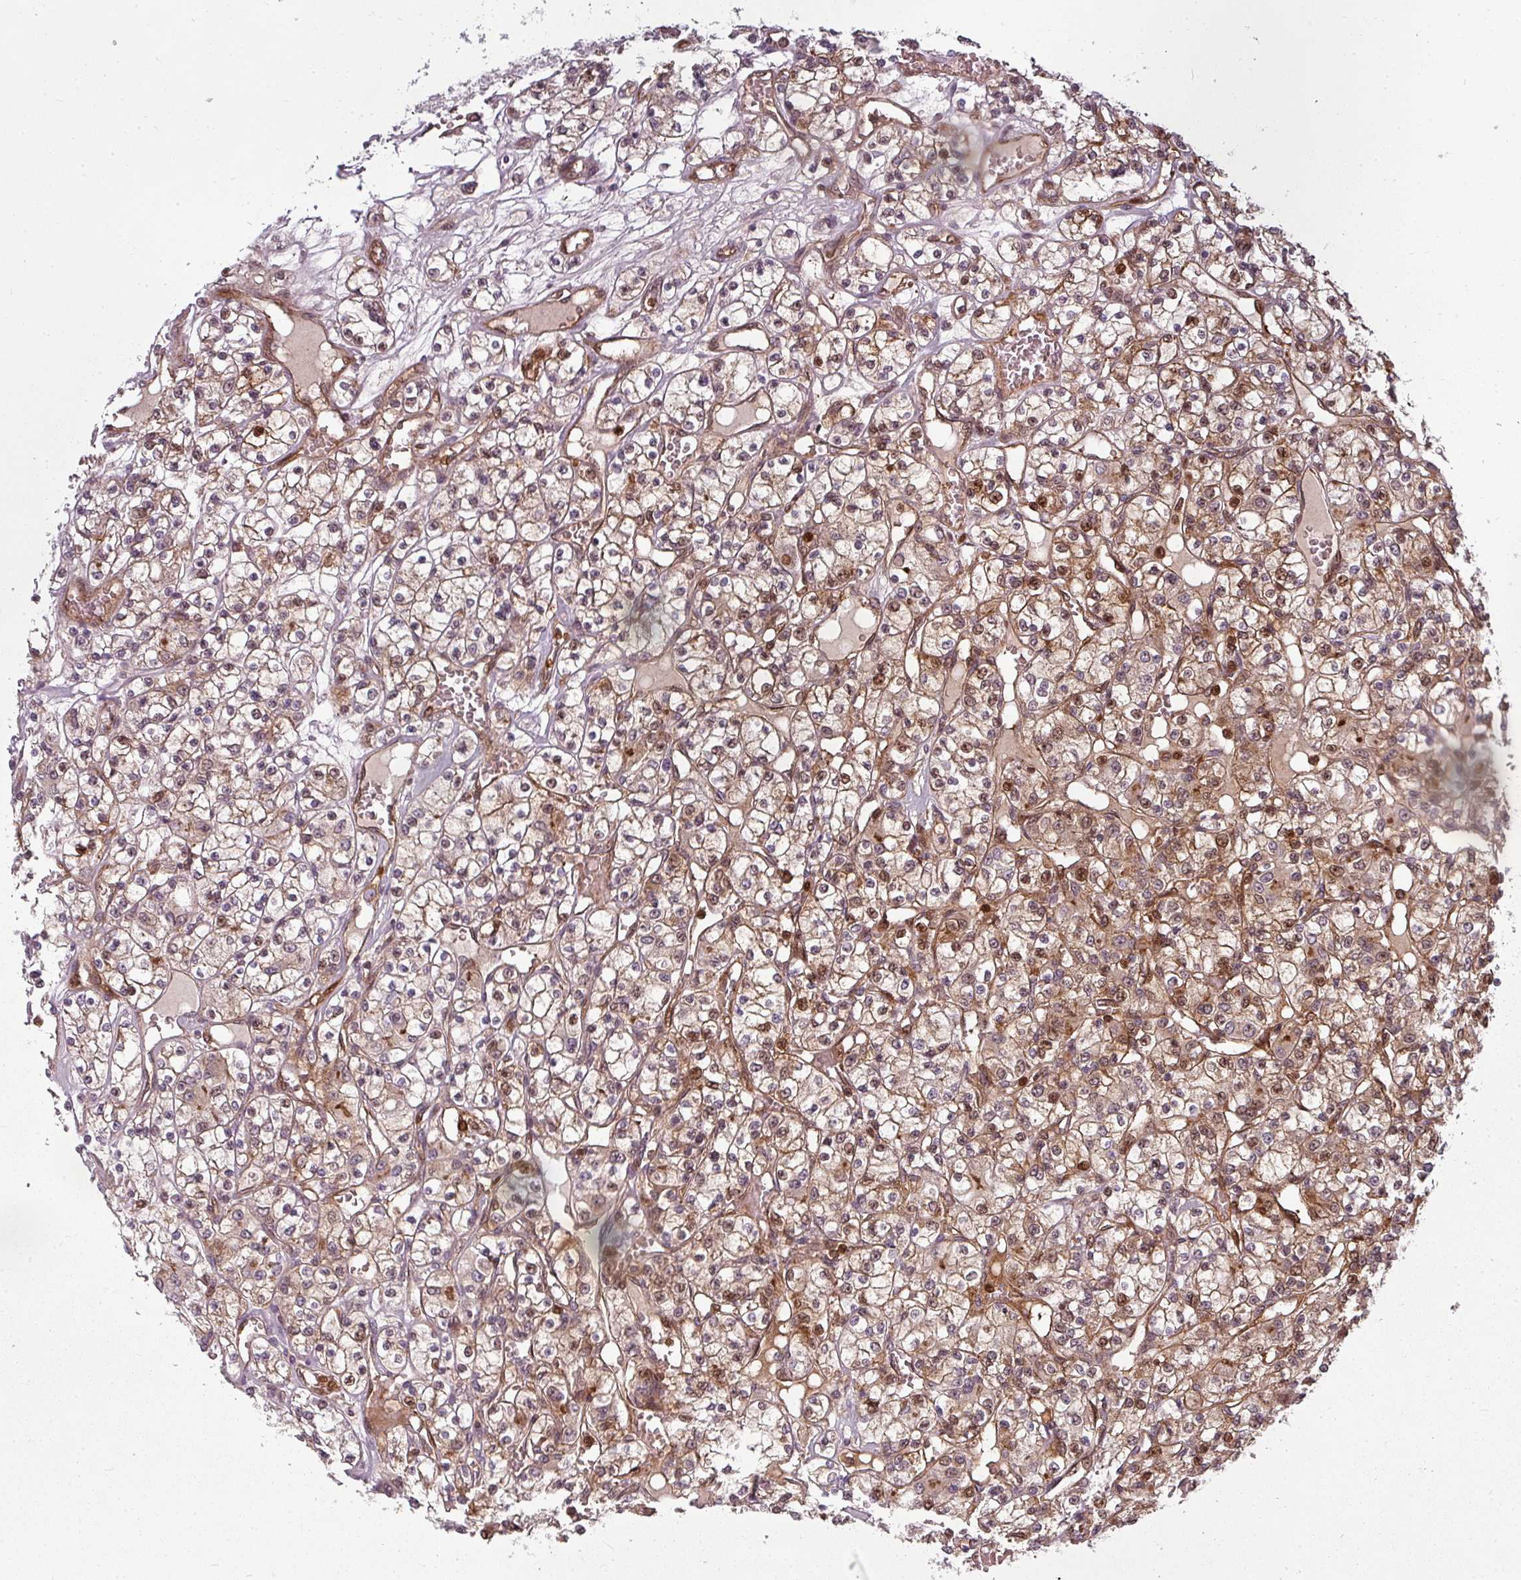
{"staining": {"intensity": "moderate", "quantity": "25%-75%", "location": "cytoplasmic/membranous,nuclear"}, "tissue": "renal cancer", "cell_type": "Tumor cells", "image_type": "cancer", "snomed": [{"axis": "morphology", "description": "Adenocarcinoma, NOS"}, {"axis": "topography", "description": "Kidney"}], "caption": "Moderate cytoplasmic/membranous and nuclear staining for a protein is seen in approximately 25%-75% of tumor cells of renal cancer using immunohistochemistry.", "gene": "CLIC1", "patient": {"sex": "female", "age": 59}}